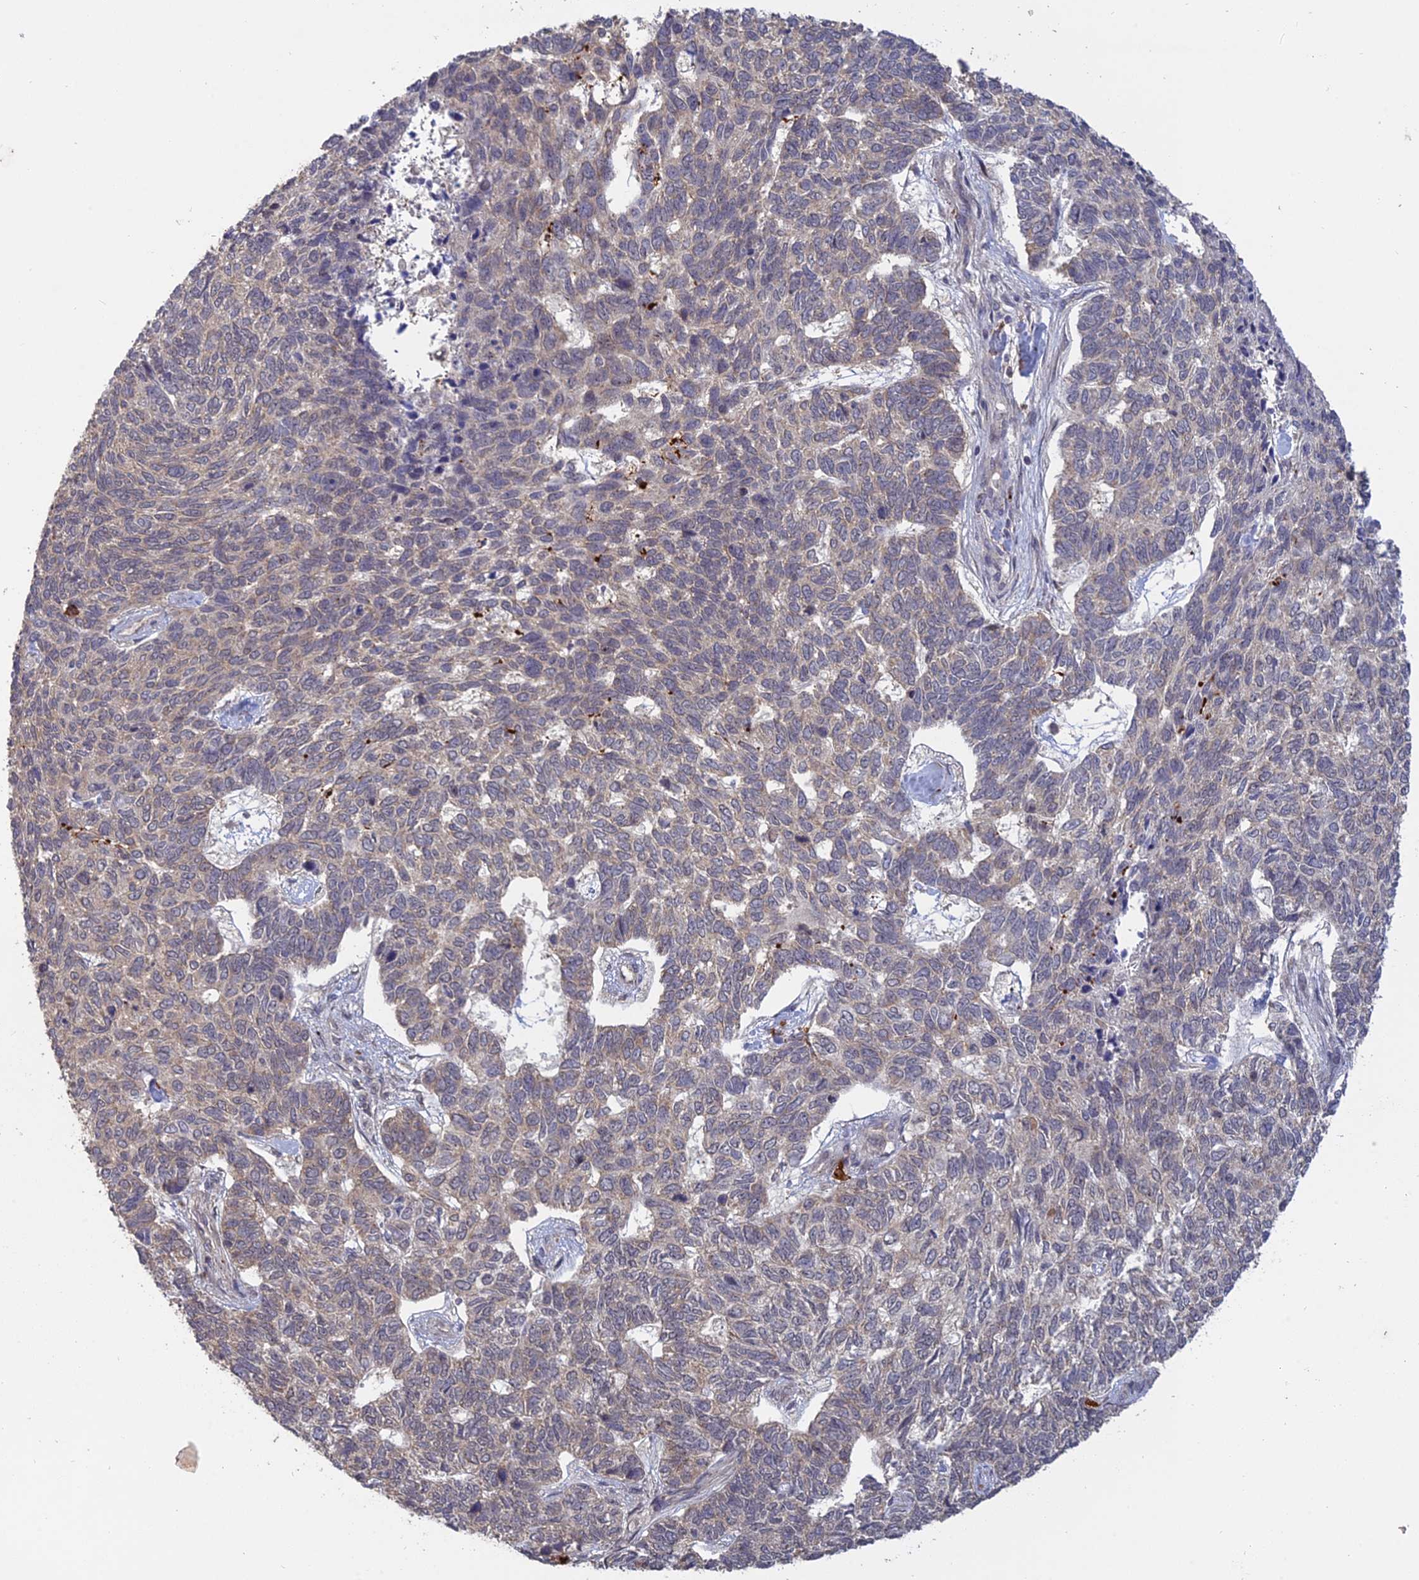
{"staining": {"intensity": "weak", "quantity": "<25%", "location": "cytoplasmic/membranous"}, "tissue": "skin cancer", "cell_type": "Tumor cells", "image_type": "cancer", "snomed": [{"axis": "morphology", "description": "Basal cell carcinoma"}, {"axis": "topography", "description": "Skin"}], "caption": "High magnification brightfield microscopy of skin basal cell carcinoma stained with DAB (3,3'-diaminobenzidine) (brown) and counterstained with hematoxylin (blue): tumor cells show no significant staining.", "gene": "PKIG", "patient": {"sex": "female", "age": 65}}